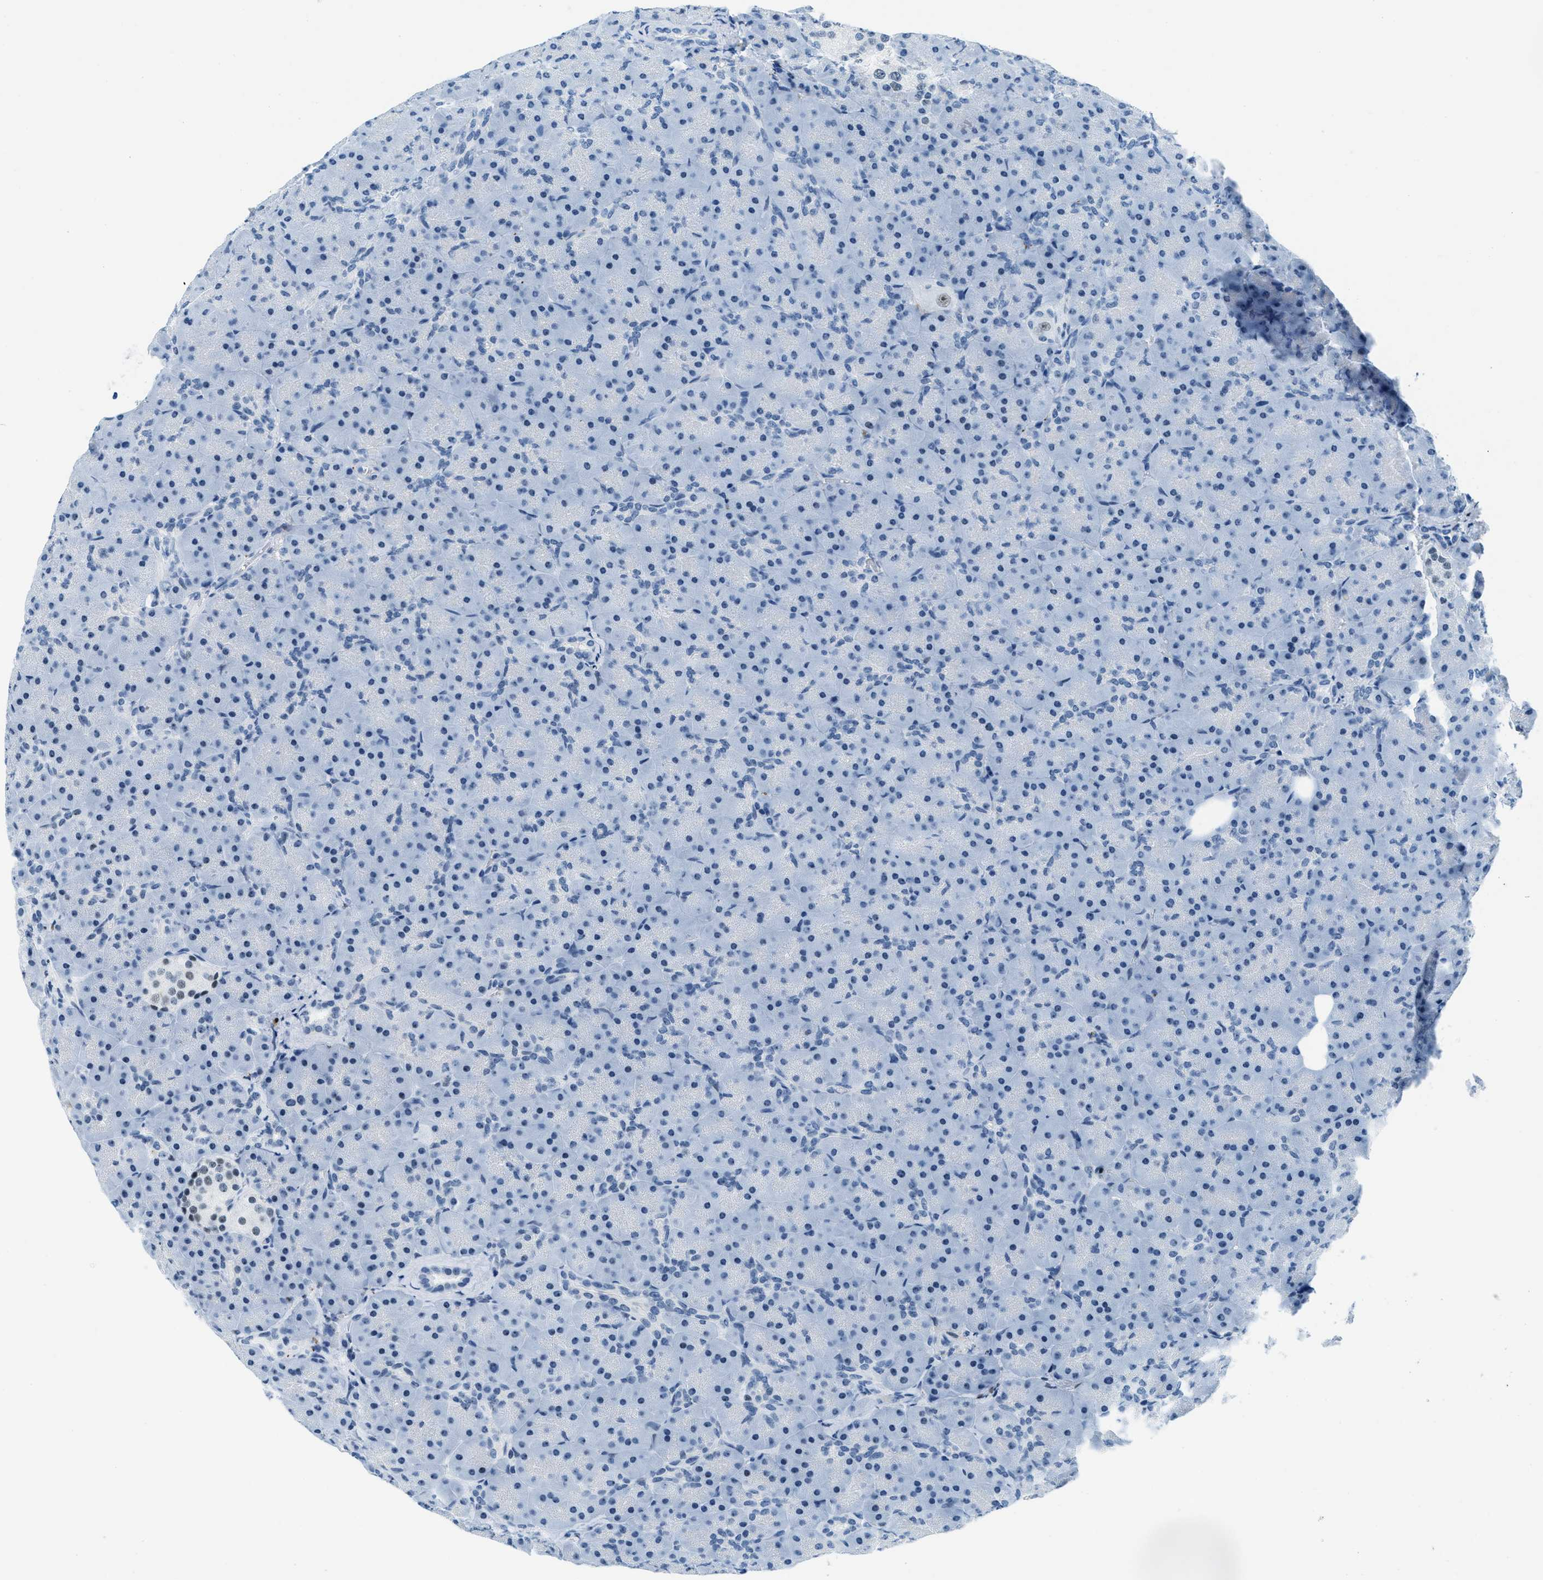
{"staining": {"intensity": "negative", "quantity": "none", "location": "none"}, "tissue": "pancreas", "cell_type": "Exocrine glandular cells", "image_type": "normal", "snomed": [{"axis": "morphology", "description": "Normal tissue, NOS"}, {"axis": "topography", "description": "Pancreas"}], "caption": "An IHC image of normal pancreas is shown. There is no staining in exocrine glandular cells of pancreas. (Immunohistochemistry, brightfield microscopy, high magnification).", "gene": "PLA2G2A", "patient": {"sex": "male", "age": 66}}